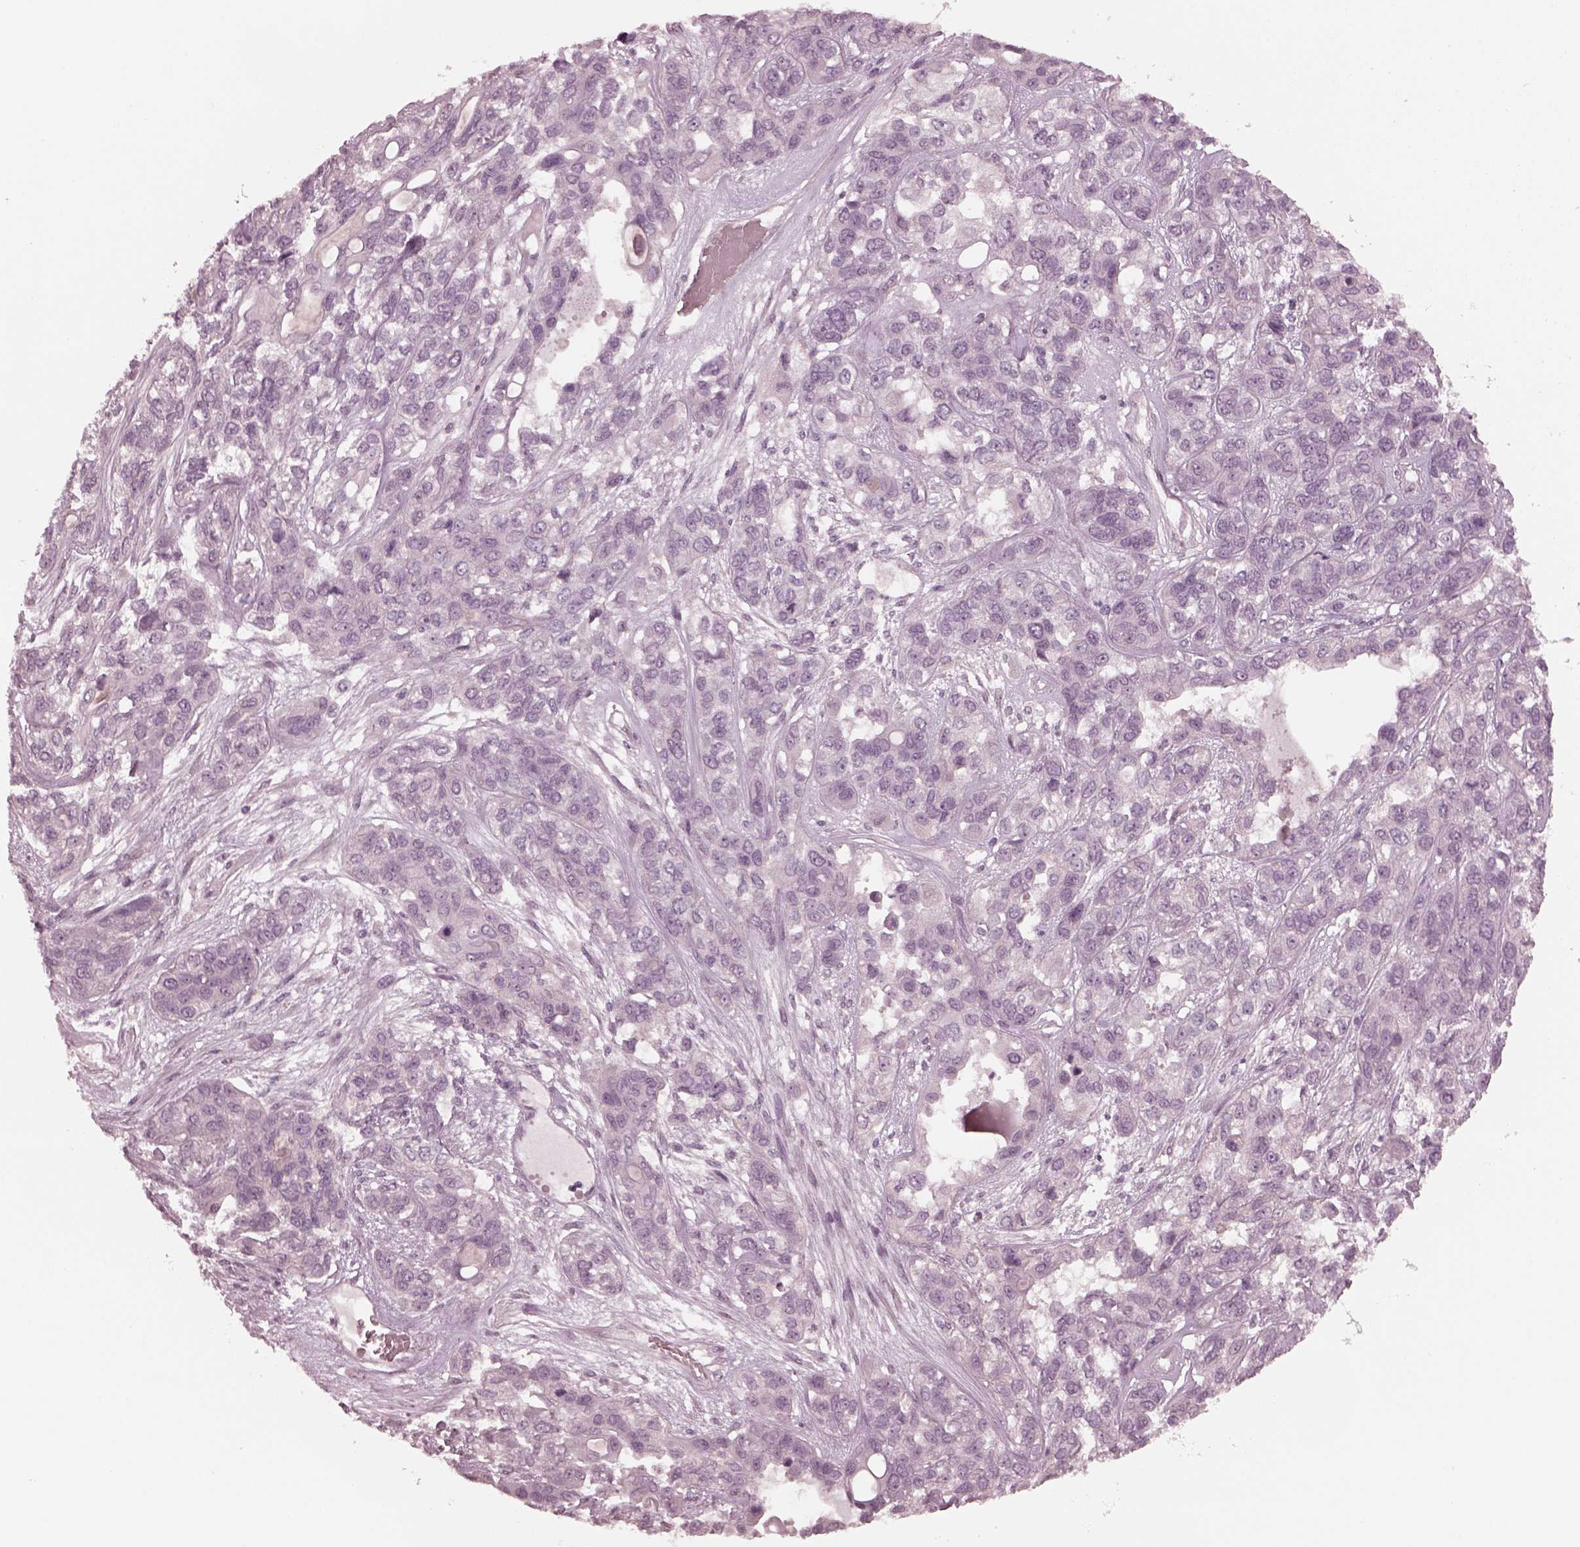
{"staining": {"intensity": "negative", "quantity": "none", "location": "none"}, "tissue": "lung cancer", "cell_type": "Tumor cells", "image_type": "cancer", "snomed": [{"axis": "morphology", "description": "Squamous cell carcinoma, NOS"}, {"axis": "topography", "description": "Lung"}], "caption": "This histopathology image is of squamous cell carcinoma (lung) stained with immunohistochemistry (IHC) to label a protein in brown with the nuclei are counter-stained blue. There is no staining in tumor cells.", "gene": "RGS7", "patient": {"sex": "female", "age": 70}}